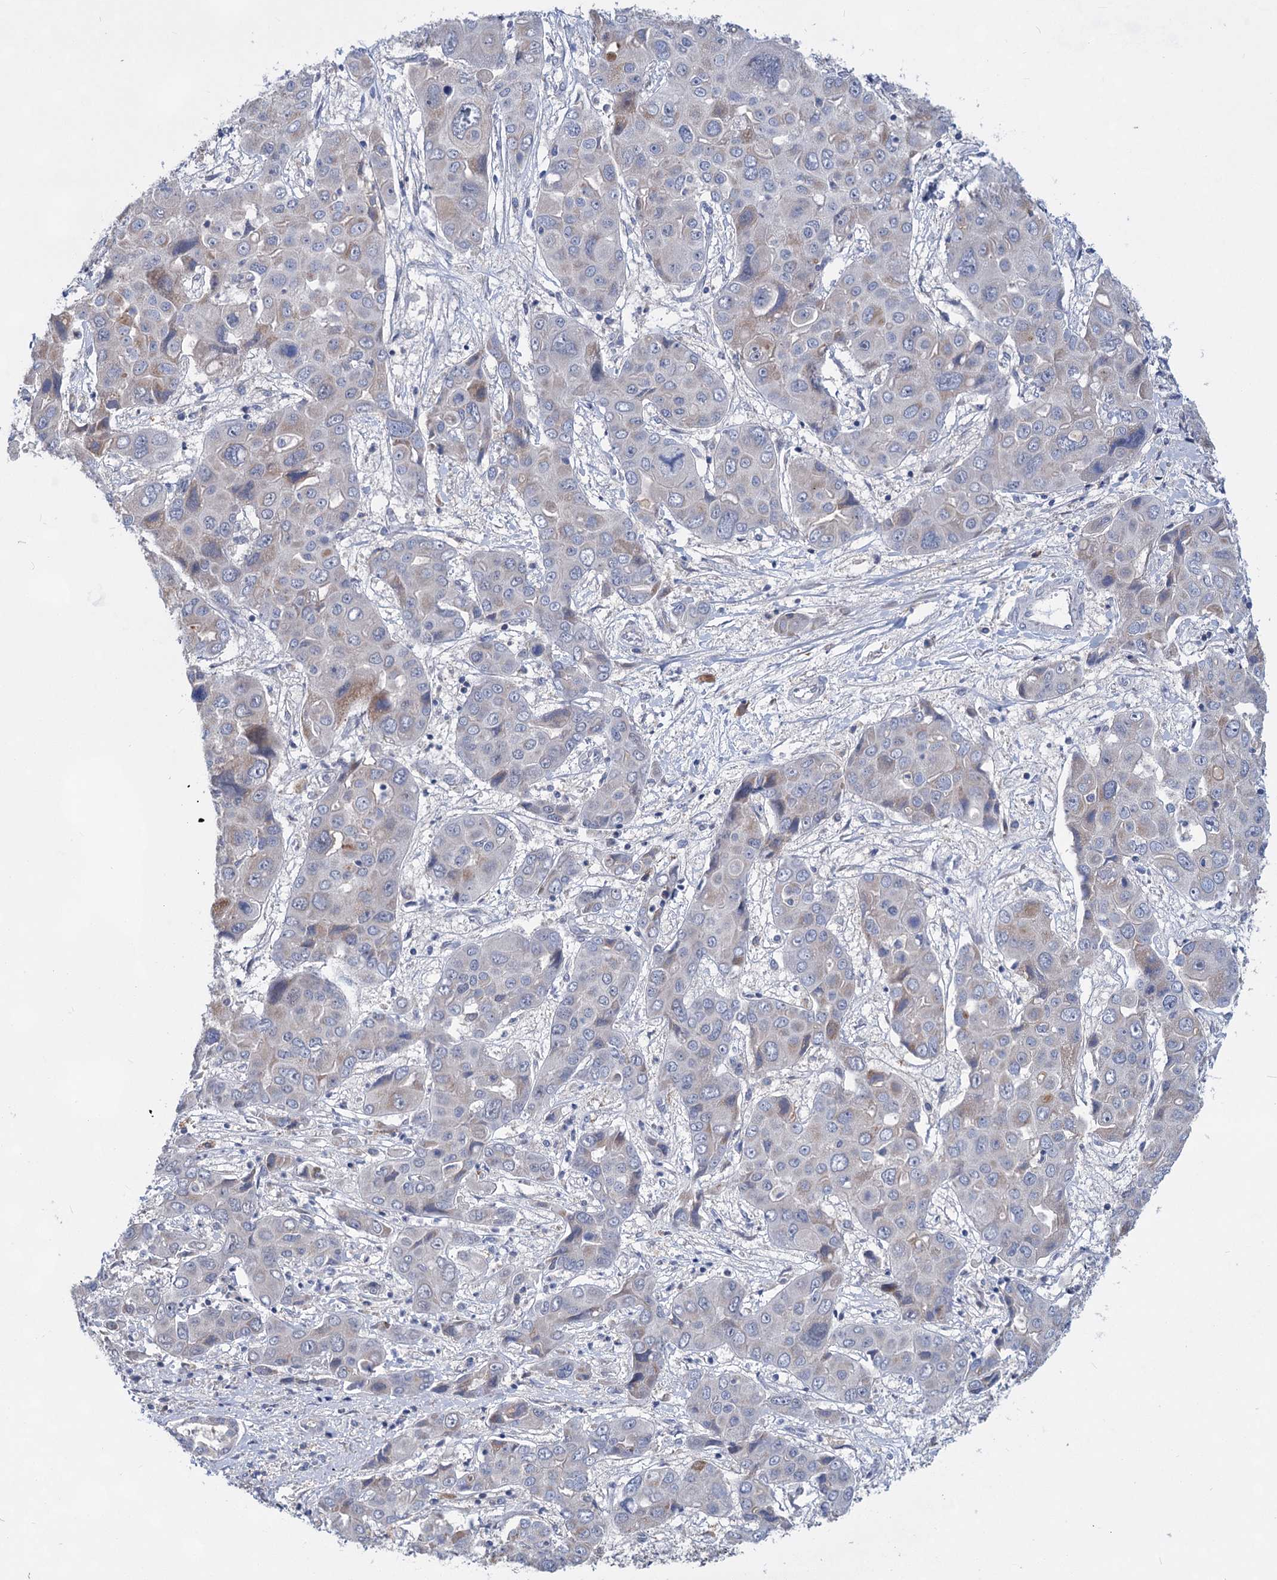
{"staining": {"intensity": "weak", "quantity": "<25%", "location": "cytoplasmic/membranous"}, "tissue": "liver cancer", "cell_type": "Tumor cells", "image_type": "cancer", "snomed": [{"axis": "morphology", "description": "Cholangiocarcinoma"}, {"axis": "topography", "description": "Liver"}], "caption": "The immunohistochemistry (IHC) micrograph has no significant staining in tumor cells of cholangiocarcinoma (liver) tissue.", "gene": "TTC17", "patient": {"sex": "male", "age": 67}}